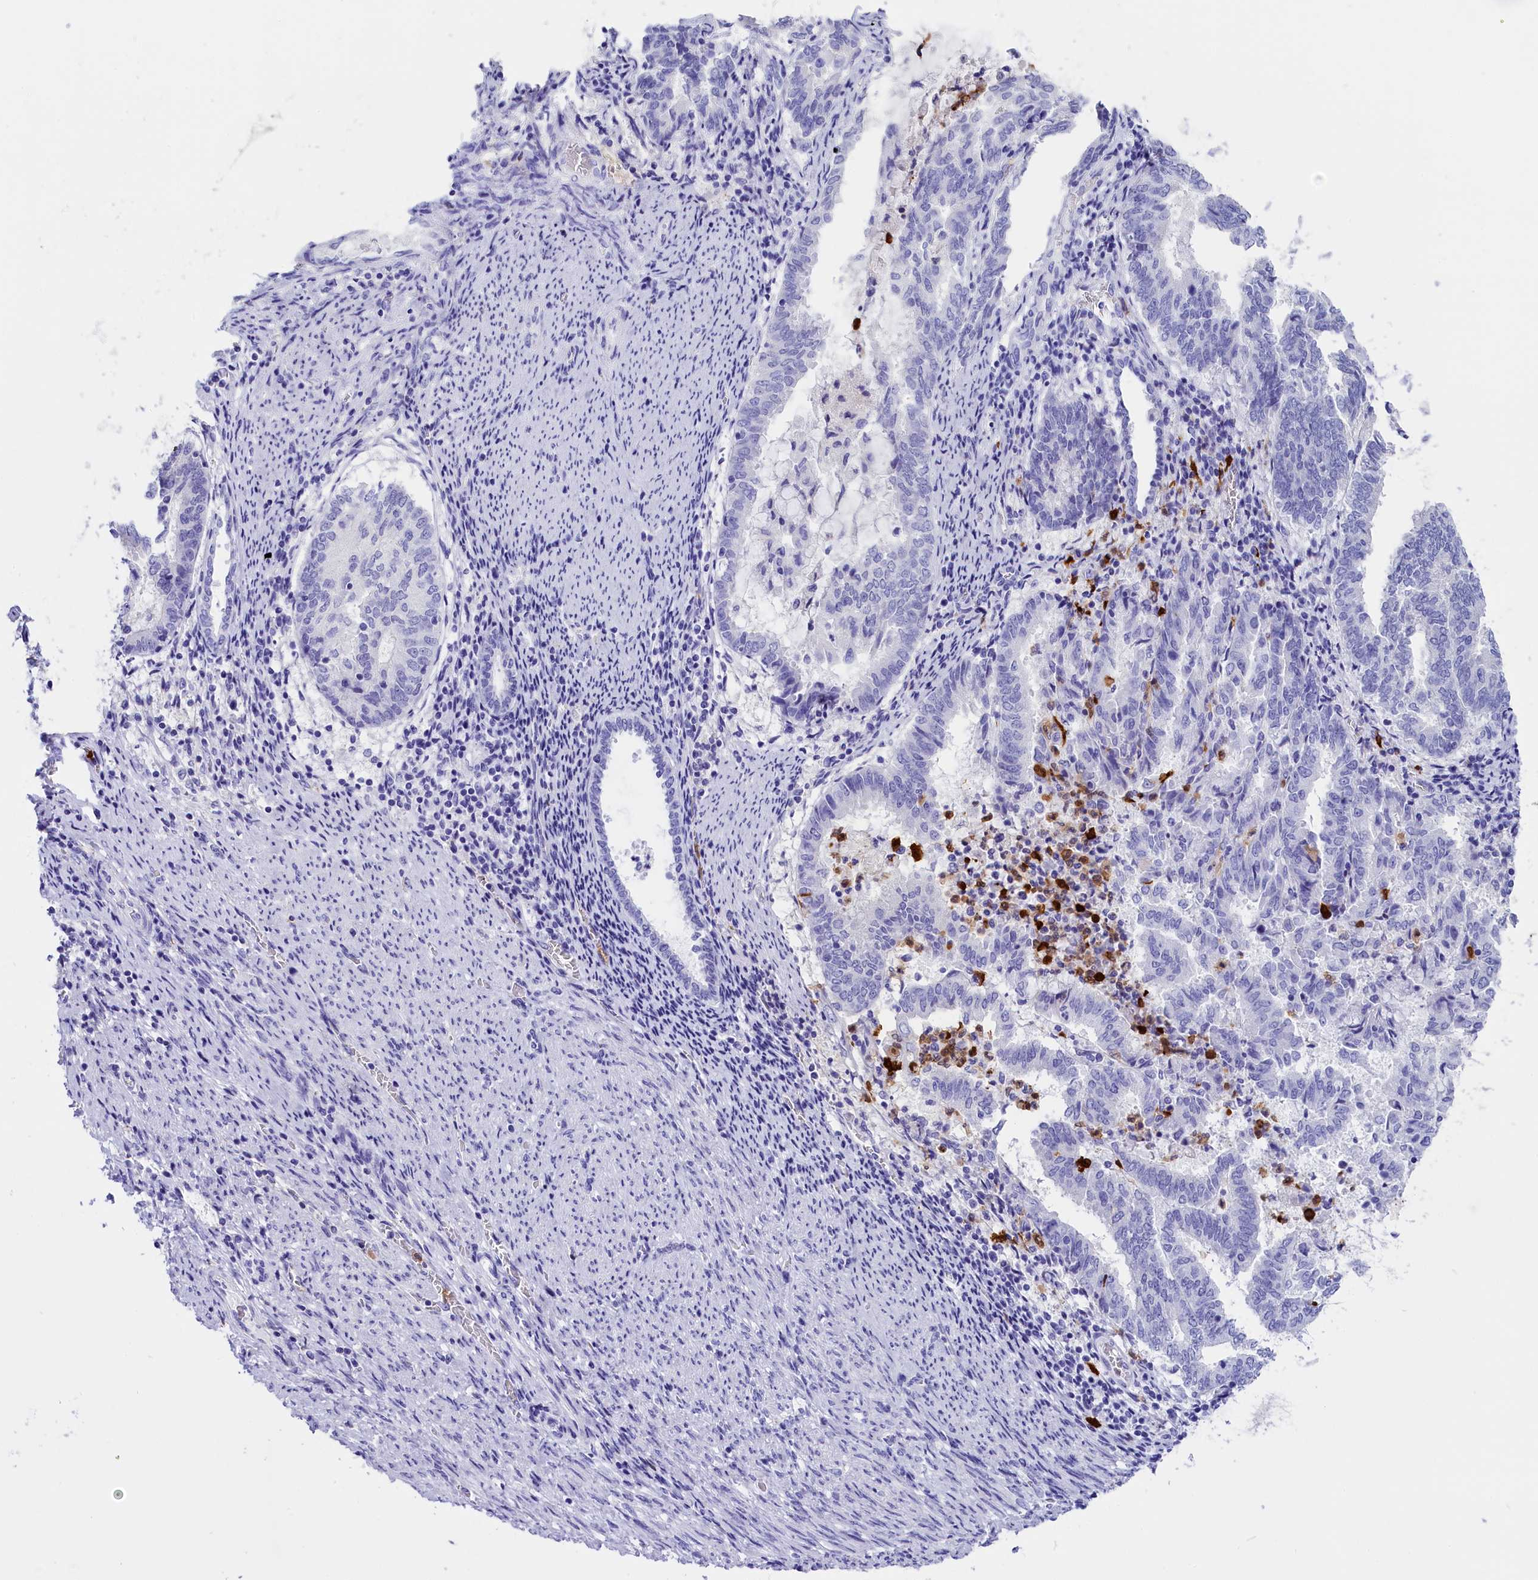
{"staining": {"intensity": "negative", "quantity": "none", "location": "none"}, "tissue": "endometrial cancer", "cell_type": "Tumor cells", "image_type": "cancer", "snomed": [{"axis": "morphology", "description": "Adenocarcinoma, NOS"}, {"axis": "topography", "description": "Endometrium"}], "caption": "This is a photomicrograph of IHC staining of endometrial cancer (adenocarcinoma), which shows no positivity in tumor cells. Brightfield microscopy of immunohistochemistry stained with DAB (3,3'-diaminobenzidine) (brown) and hematoxylin (blue), captured at high magnification.", "gene": "CLC", "patient": {"sex": "female", "age": 80}}